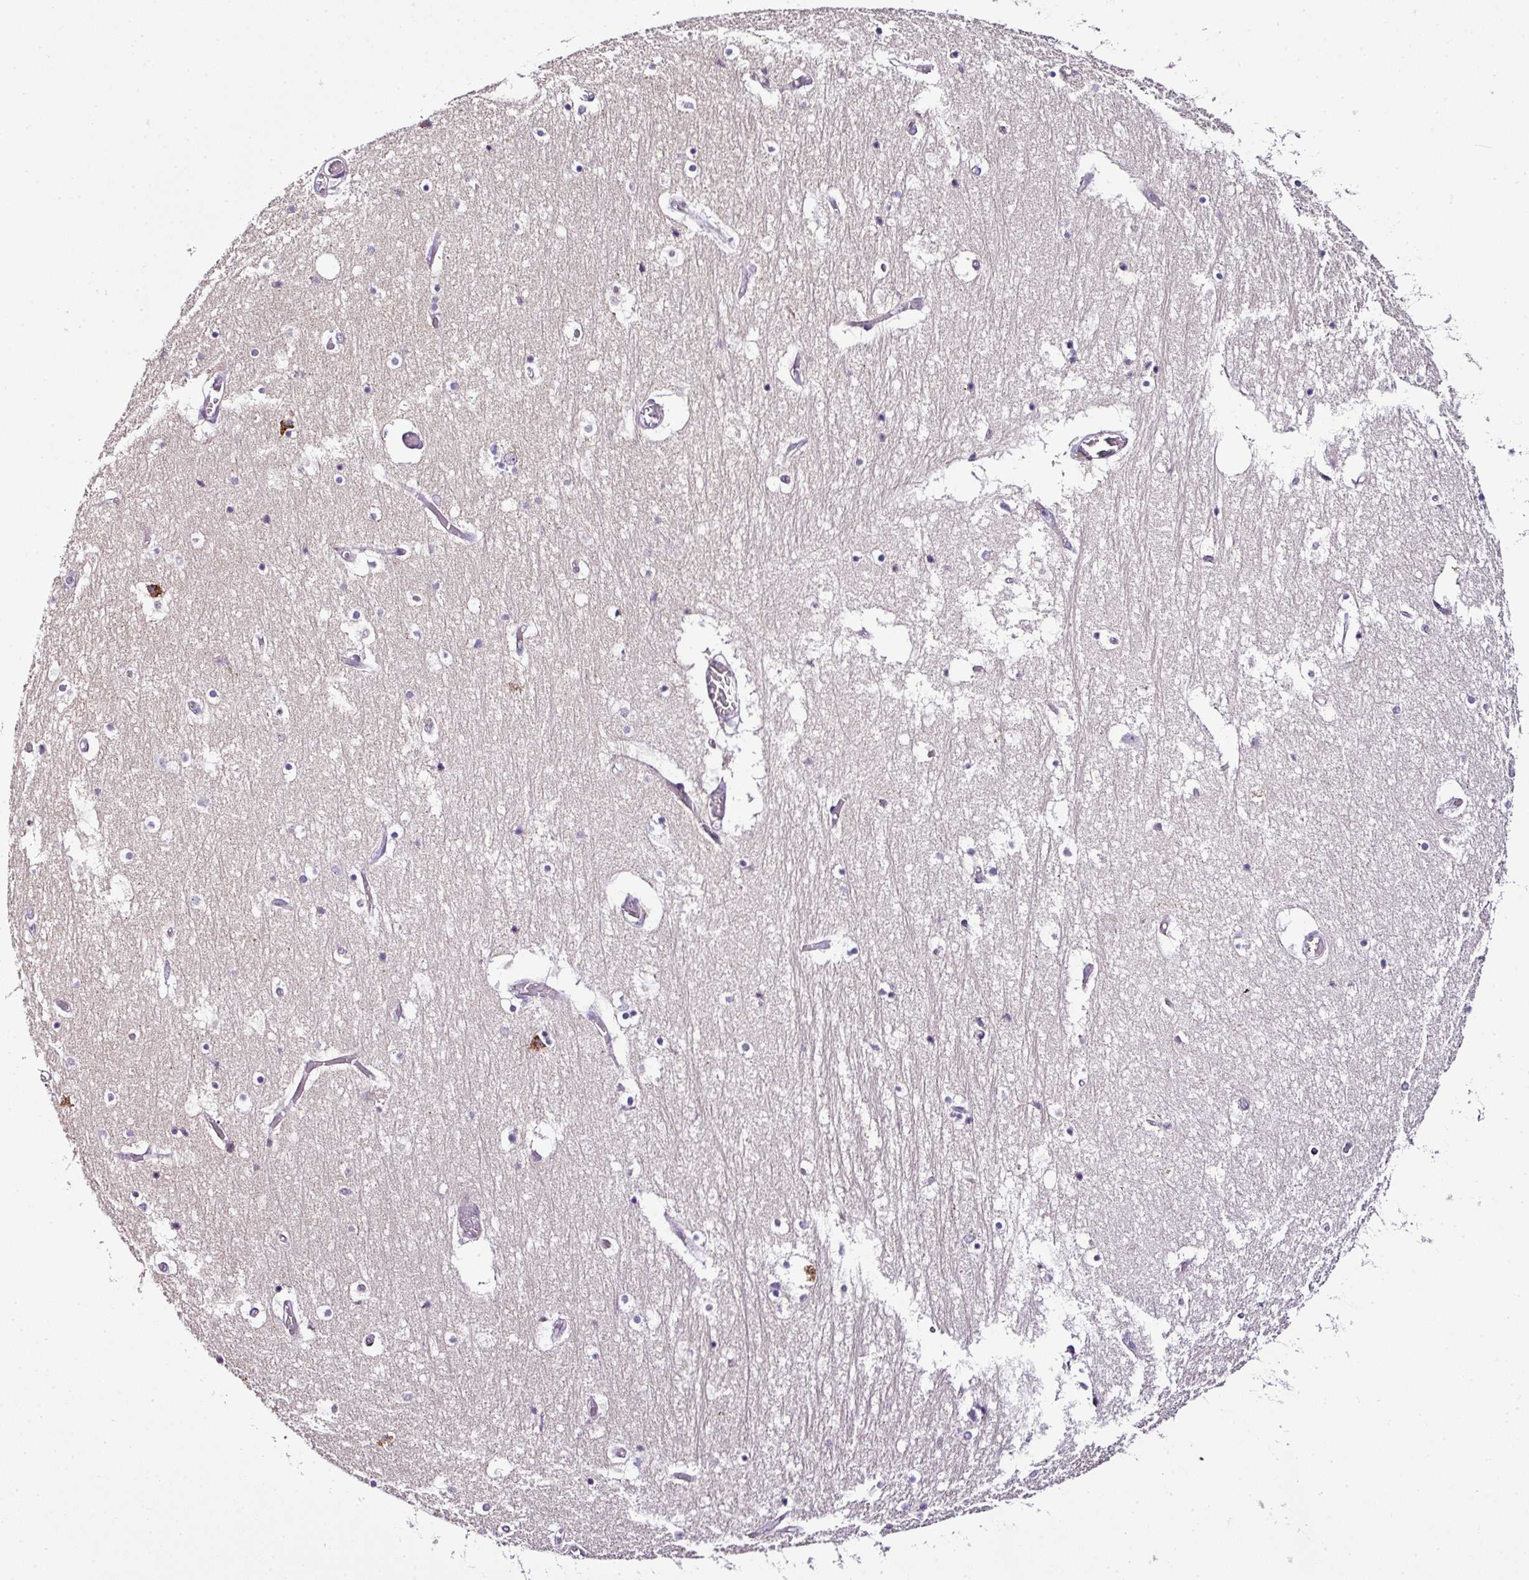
{"staining": {"intensity": "negative", "quantity": "none", "location": "none"}, "tissue": "hippocampus", "cell_type": "Glial cells", "image_type": "normal", "snomed": [{"axis": "morphology", "description": "Normal tissue, NOS"}, {"axis": "topography", "description": "Hippocampus"}], "caption": "High power microscopy photomicrograph of an IHC photomicrograph of unremarkable hippocampus, revealing no significant staining in glial cells.", "gene": "TEX30", "patient": {"sex": "female", "age": 52}}